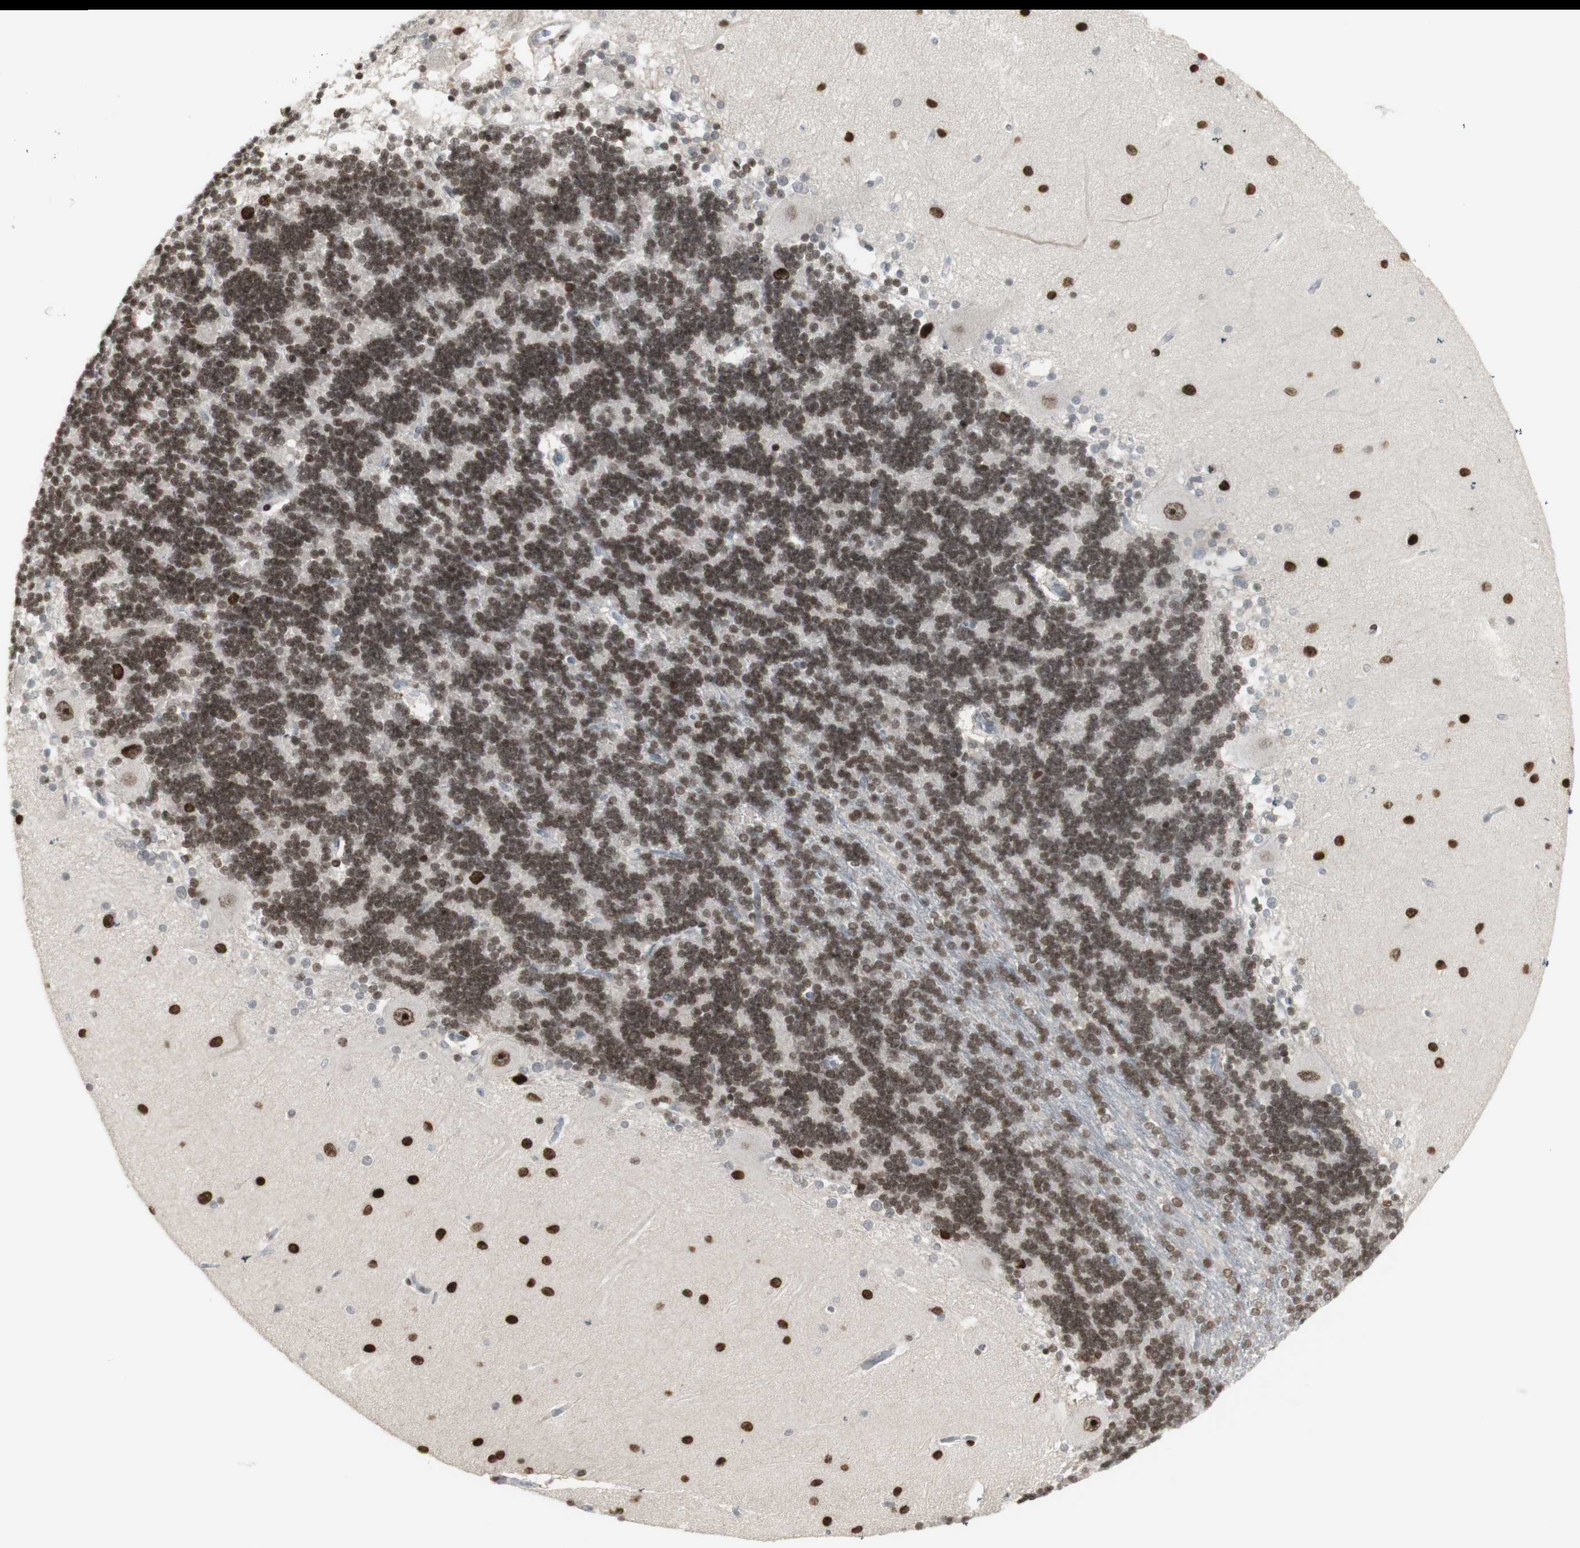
{"staining": {"intensity": "moderate", "quantity": ">75%", "location": "nuclear"}, "tissue": "cerebellum", "cell_type": "Cells in granular layer", "image_type": "normal", "snomed": [{"axis": "morphology", "description": "Normal tissue, NOS"}, {"axis": "topography", "description": "Cerebellum"}], "caption": "Immunohistochemistry histopathology image of unremarkable cerebellum: cerebellum stained using IHC reveals medium levels of moderate protein expression localized specifically in the nuclear of cells in granular layer, appearing as a nuclear brown color.", "gene": "C1orf116", "patient": {"sex": "female", "age": 54}}